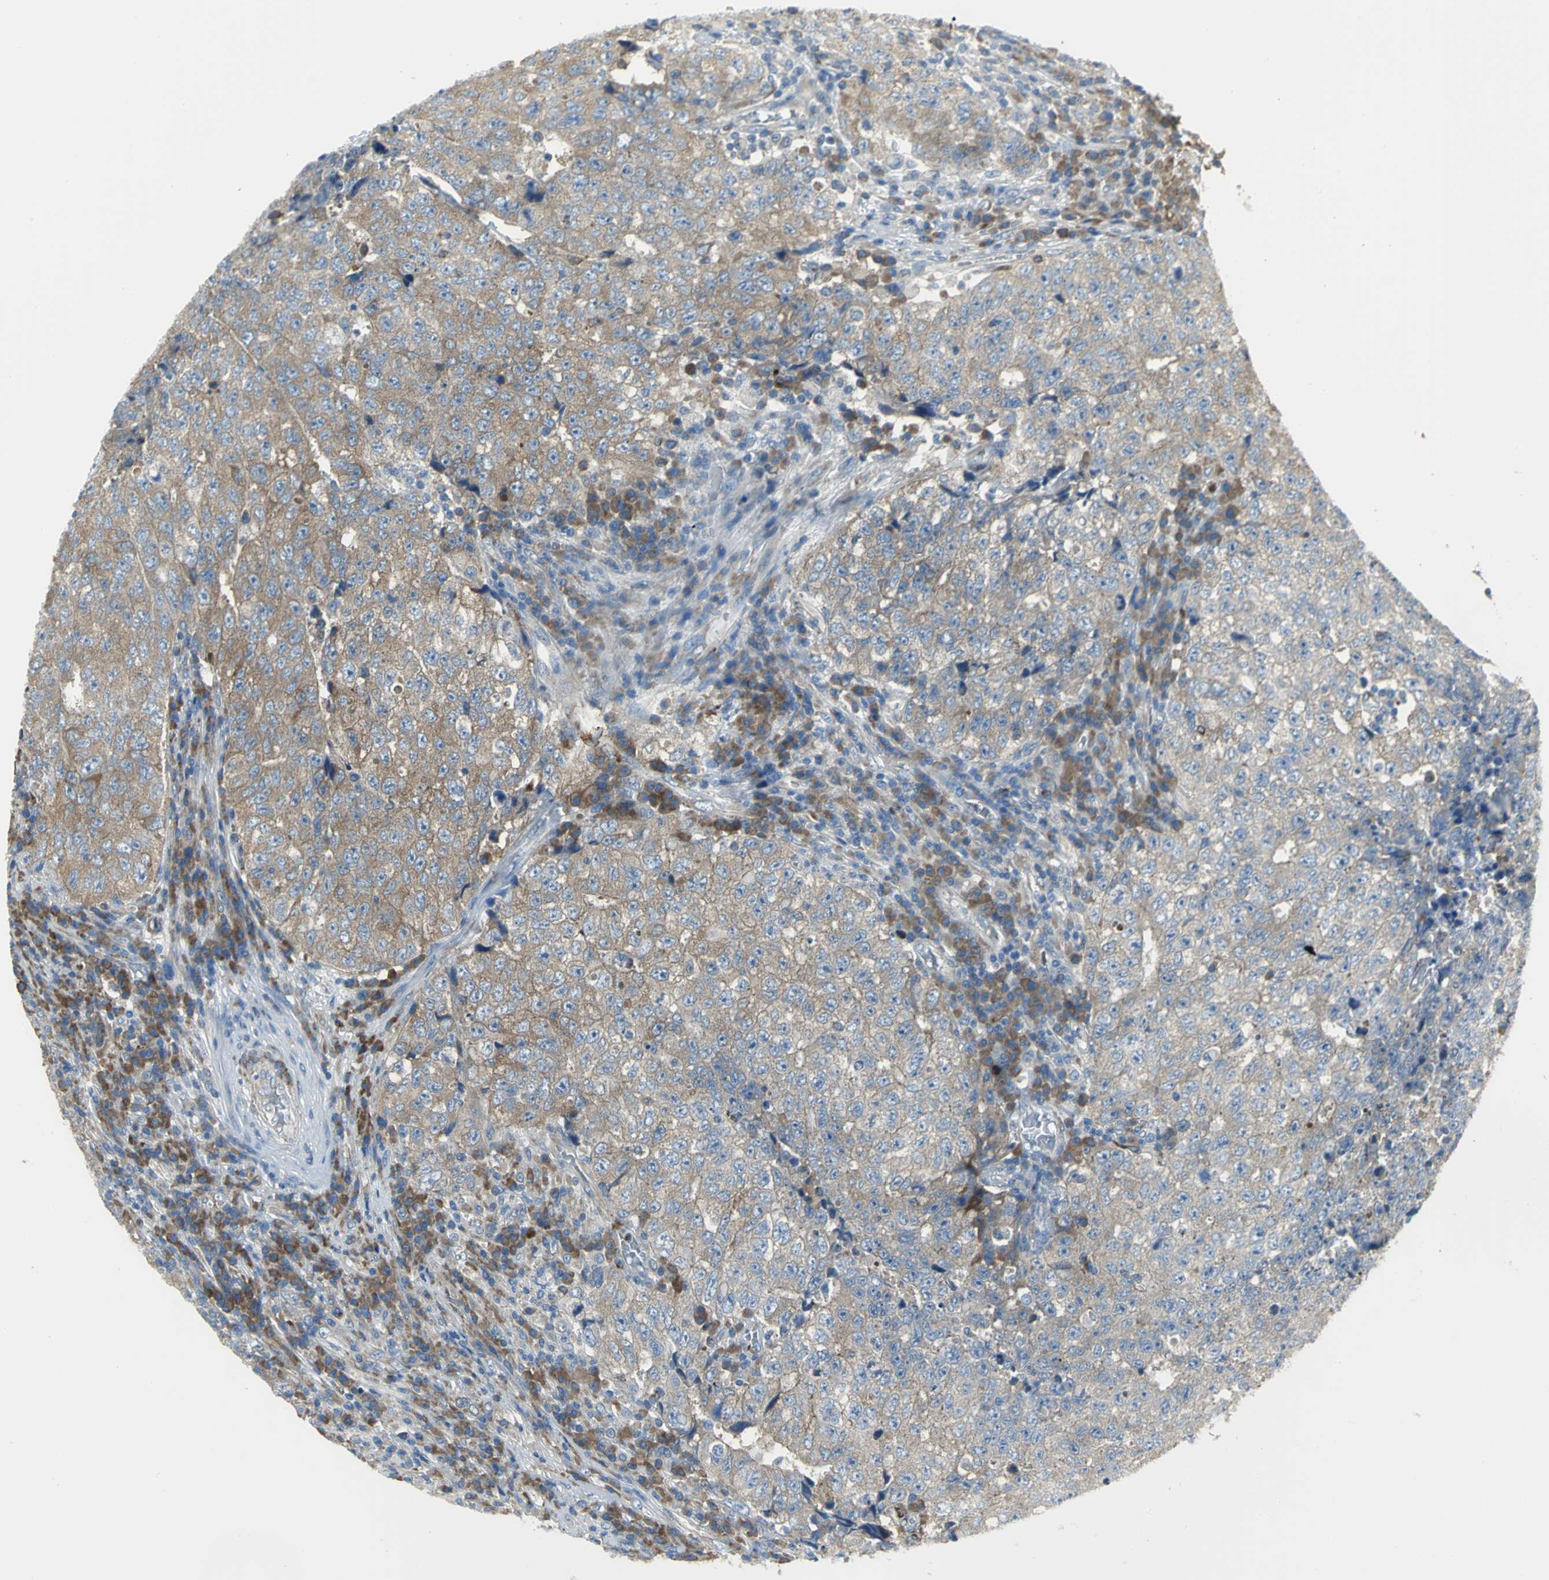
{"staining": {"intensity": "moderate", "quantity": ">75%", "location": "cytoplasmic/membranous"}, "tissue": "testis cancer", "cell_type": "Tumor cells", "image_type": "cancer", "snomed": [{"axis": "morphology", "description": "Necrosis, NOS"}, {"axis": "morphology", "description": "Carcinoma, Embryonal, NOS"}, {"axis": "topography", "description": "Testis"}], "caption": "Moderate cytoplasmic/membranous protein expression is present in approximately >75% of tumor cells in testis embryonal carcinoma.", "gene": "EIF5A", "patient": {"sex": "male", "age": 19}}